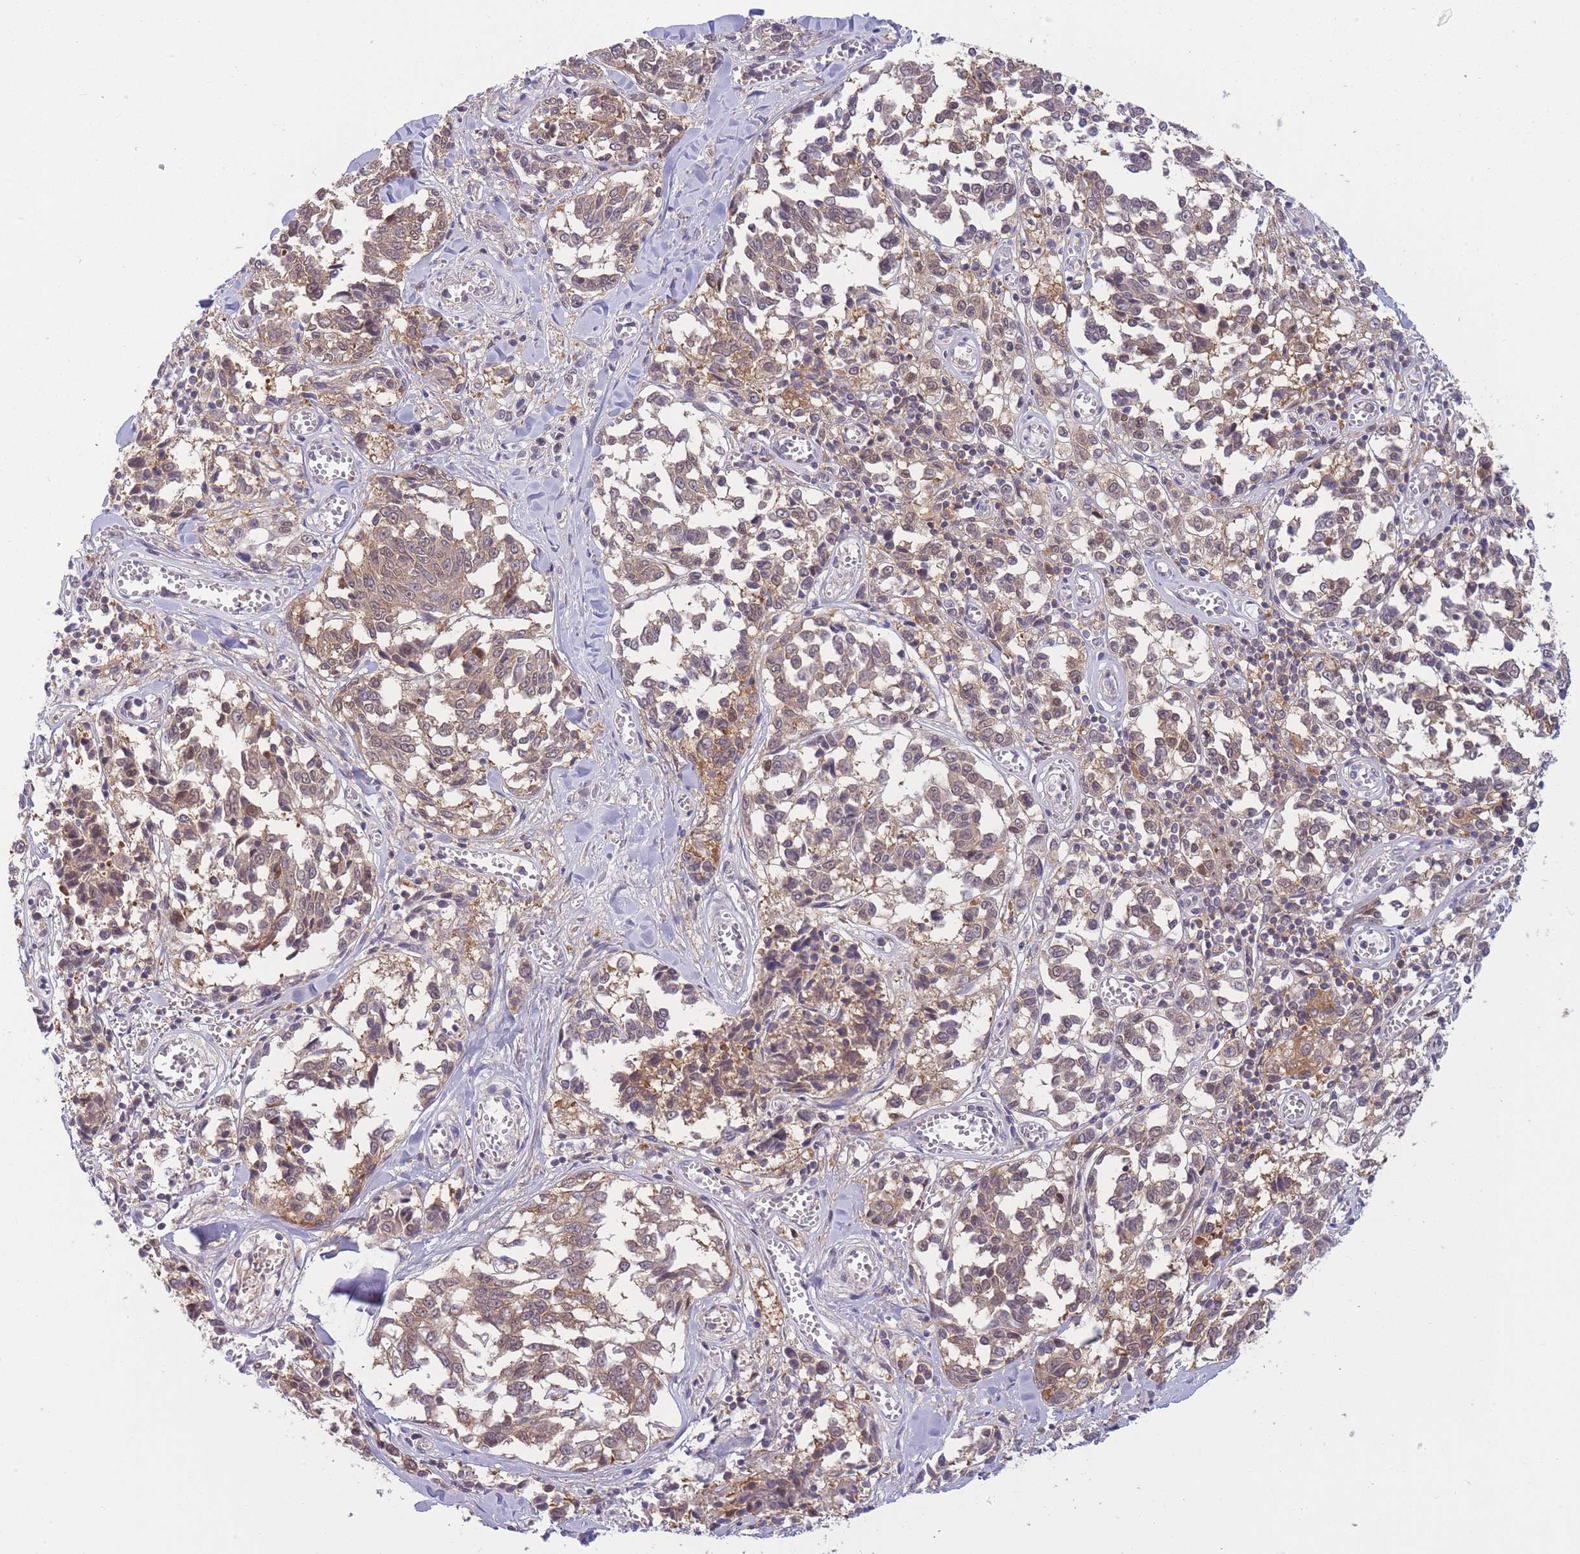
{"staining": {"intensity": "weak", "quantity": ">75%", "location": "cytoplasmic/membranous"}, "tissue": "melanoma", "cell_type": "Tumor cells", "image_type": "cancer", "snomed": [{"axis": "morphology", "description": "Malignant melanoma, NOS"}, {"axis": "topography", "description": "Skin"}], "caption": "The photomicrograph exhibits staining of melanoma, revealing weak cytoplasmic/membranous protein positivity (brown color) within tumor cells.", "gene": "PFDN6", "patient": {"sex": "female", "age": 64}}